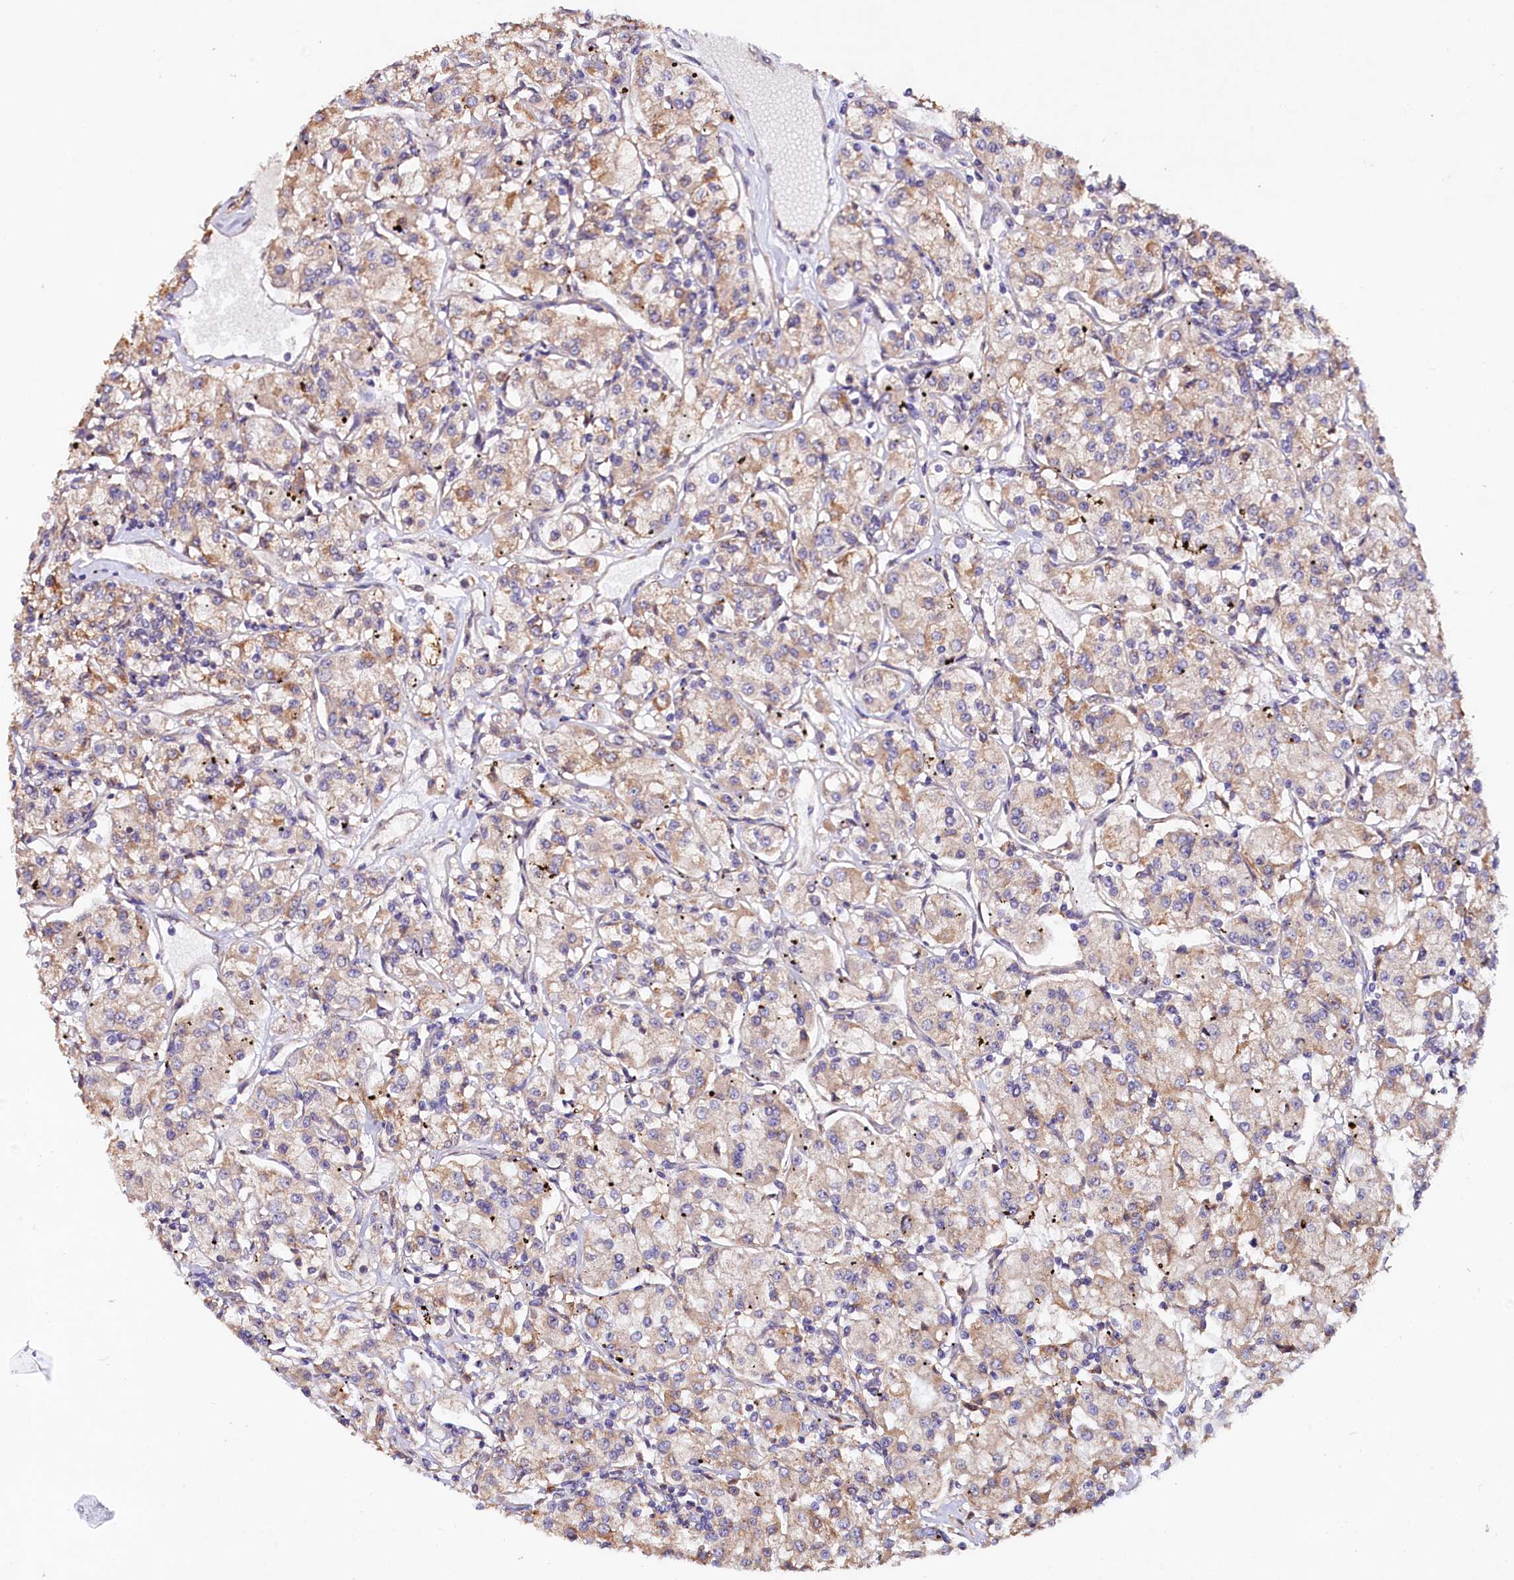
{"staining": {"intensity": "moderate", "quantity": "<25%", "location": "cytoplasmic/membranous"}, "tissue": "renal cancer", "cell_type": "Tumor cells", "image_type": "cancer", "snomed": [{"axis": "morphology", "description": "Adenocarcinoma, NOS"}, {"axis": "topography", "description": "Kidney"}], "caption": "A brown stain labels moderate cytoplasmic/membranous positivity of a protein in human renal cancer tumor cells.", "gene": "ETFBKMT", "patient": {"sex": "female", "age": 59}}